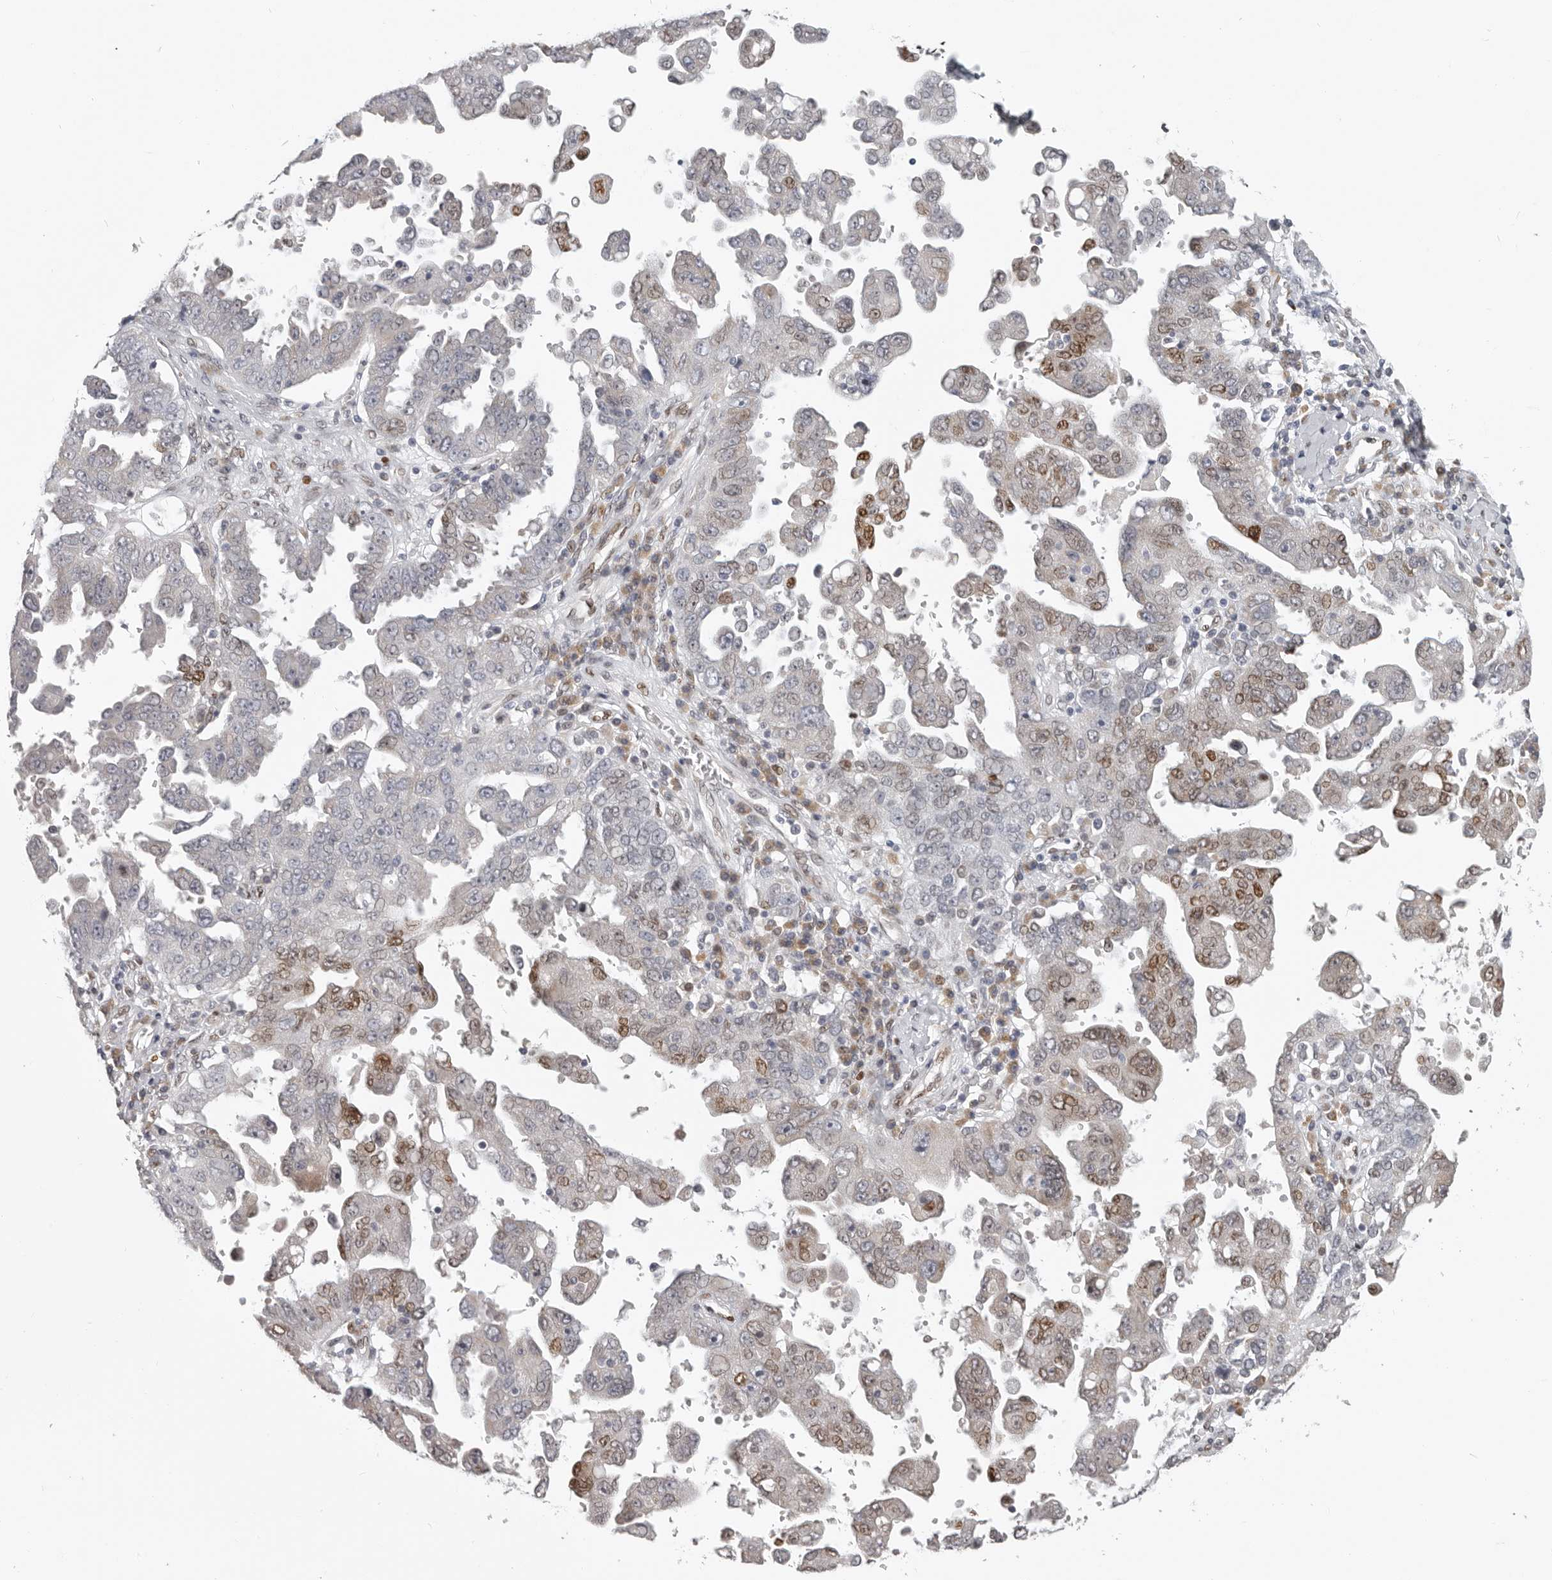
{"staining": {"intensity": "moderate", "quantity": "<25%", "location": "nuclear"}, "tissue": "ovarian cancer", "cell_type": "Tumor cells", "image_type": "cancer", "snomed": [{"axis": "morphology", "description": "Carcinoma, endometroid"}, {"axis": "topography", "description": "Ovary"}], "caption": "Brown immunohistochemical staining in ovarian endometroid carcinoma displays moderate nuclear expression in about <25% of tumor cells.", "gene": "SRP19", "patient": {"sex": "female", "age": 62}}